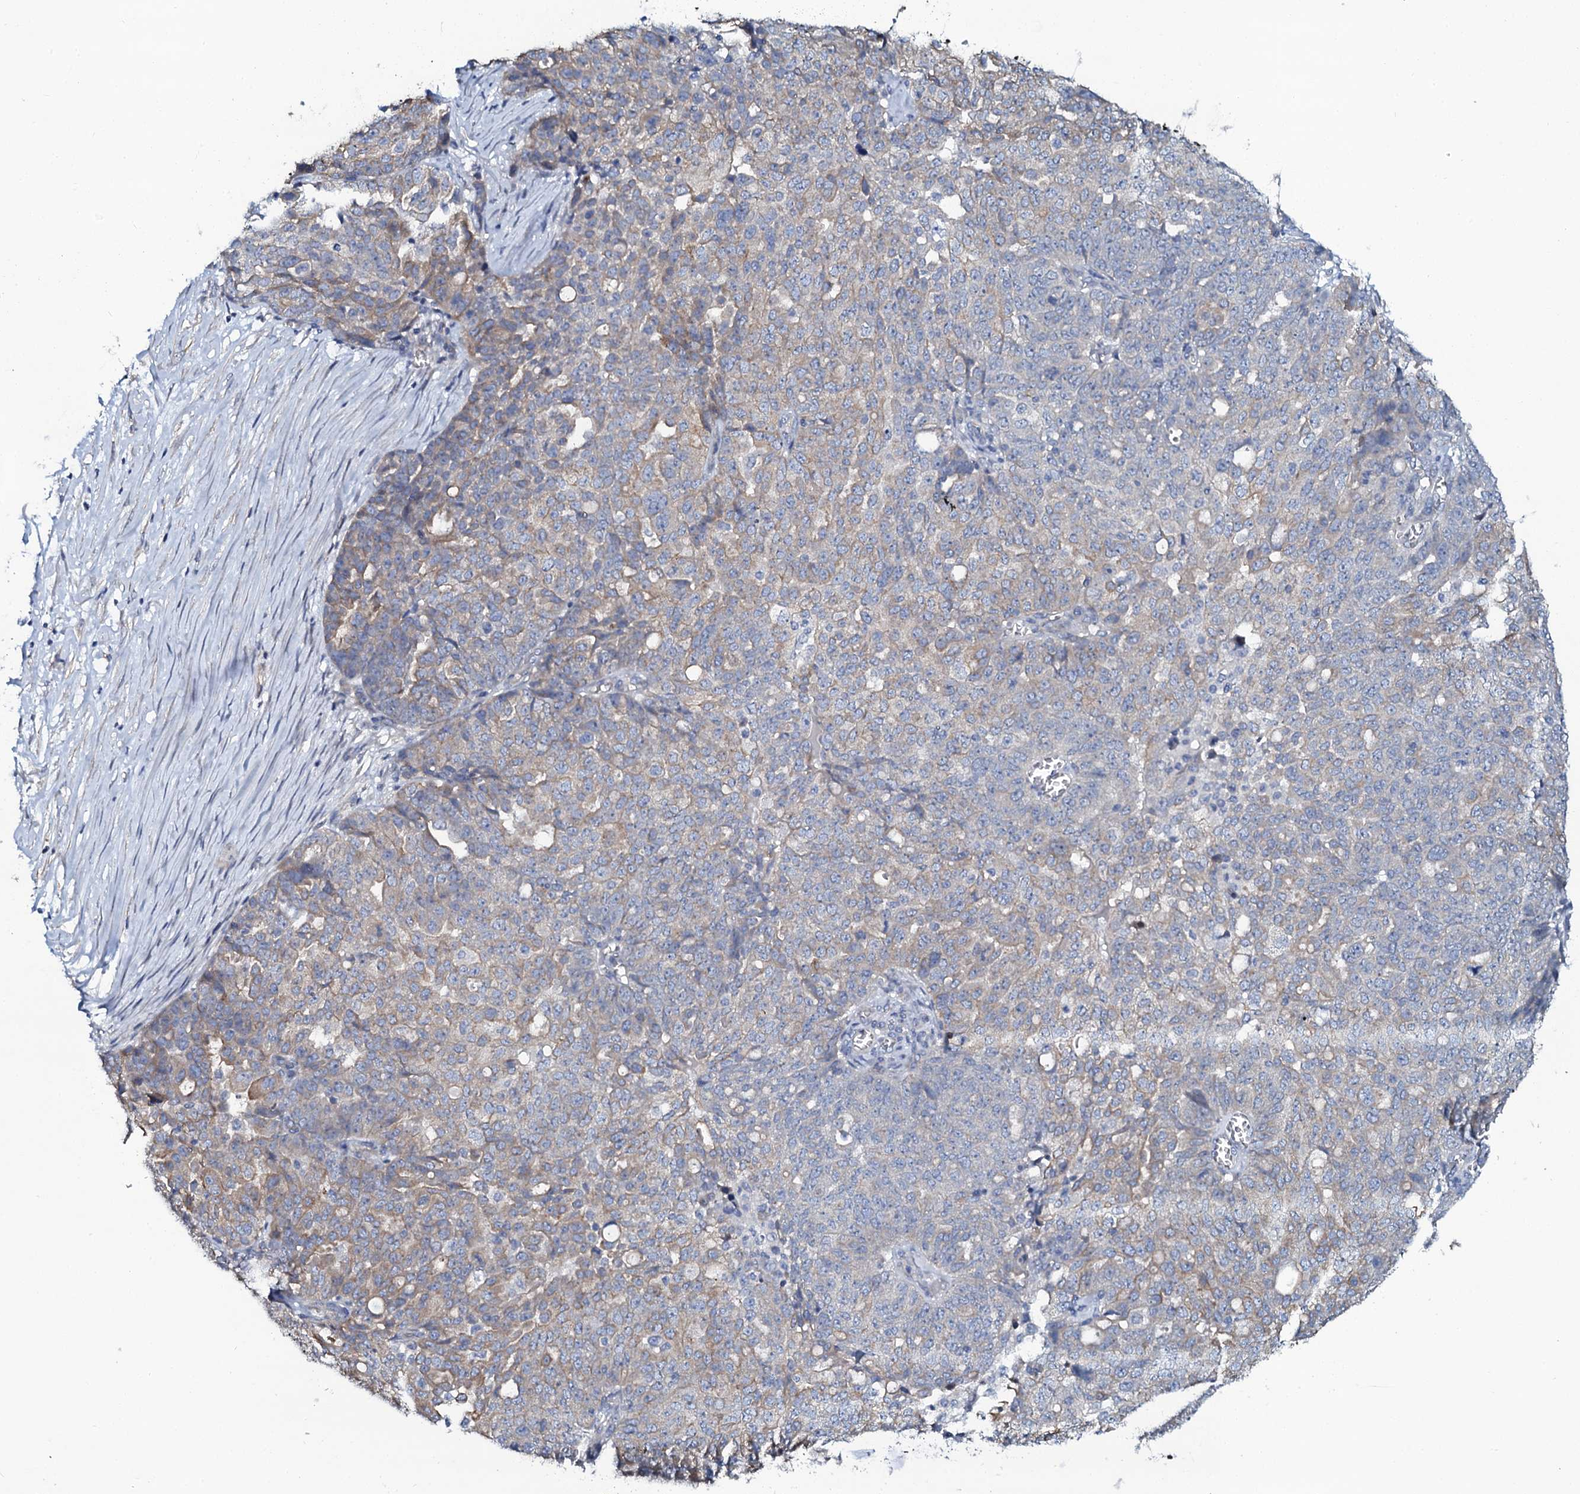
{"staining": {"intensity": "weak", "quantity": "<25%", "location": "cytoplasmic/membranous"}, "tissue": "ovarian cancer", "cell_type": "Tumor cells", "image_type": "cancer", "snomed": [{"axis": "morphology", "description": "Cystadenocarcinoma, serous, NOS"}, {"axis": "topography", "description": "Soft tissue"}, {"axis": "topography", "description": "Ovary"}], "caption": "IHC of ovarian serous cystadenocarcinoma reveals no positivity in tumor cells.", "gene": "C10orf88", "patient": {"sex": "female", "age": 57}}